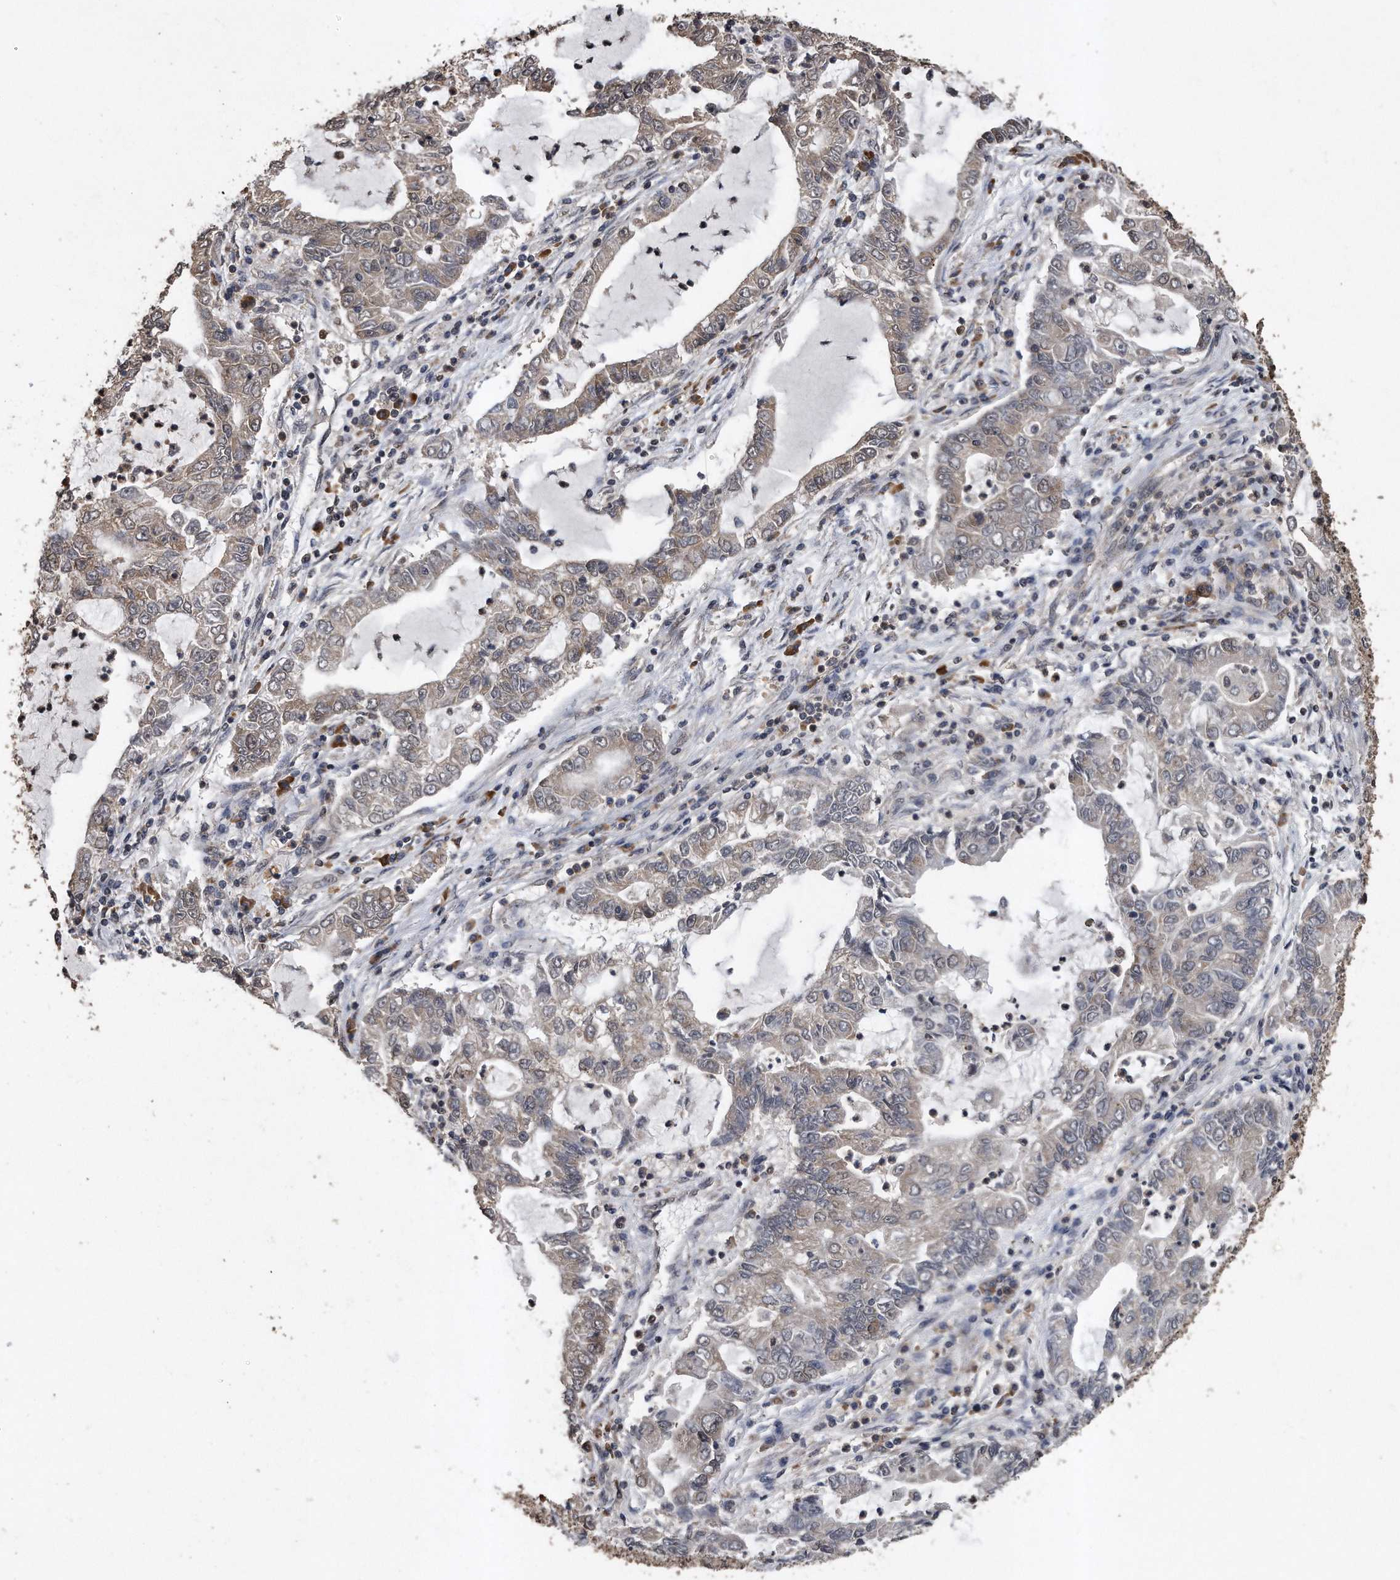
{"staining": {"intensity": "weak", "quantity": "<25%", "location": "cytoplasmic/membranous"}, "tissue": "lung cancer", "cell_type": "Tumor cells", "image_type": "cancer", "snomed": [{"axis": "morphology", "description": "Adenocarcinoma, NOS"}, {"axis": "topography", "description": "Lung"}], "caption": "Protein analysis of lung adenocarcinoma displays no significant expression in tumor cells.", "gene": "CRYZL1", "patient": {"sex": "female", "age": 51}}